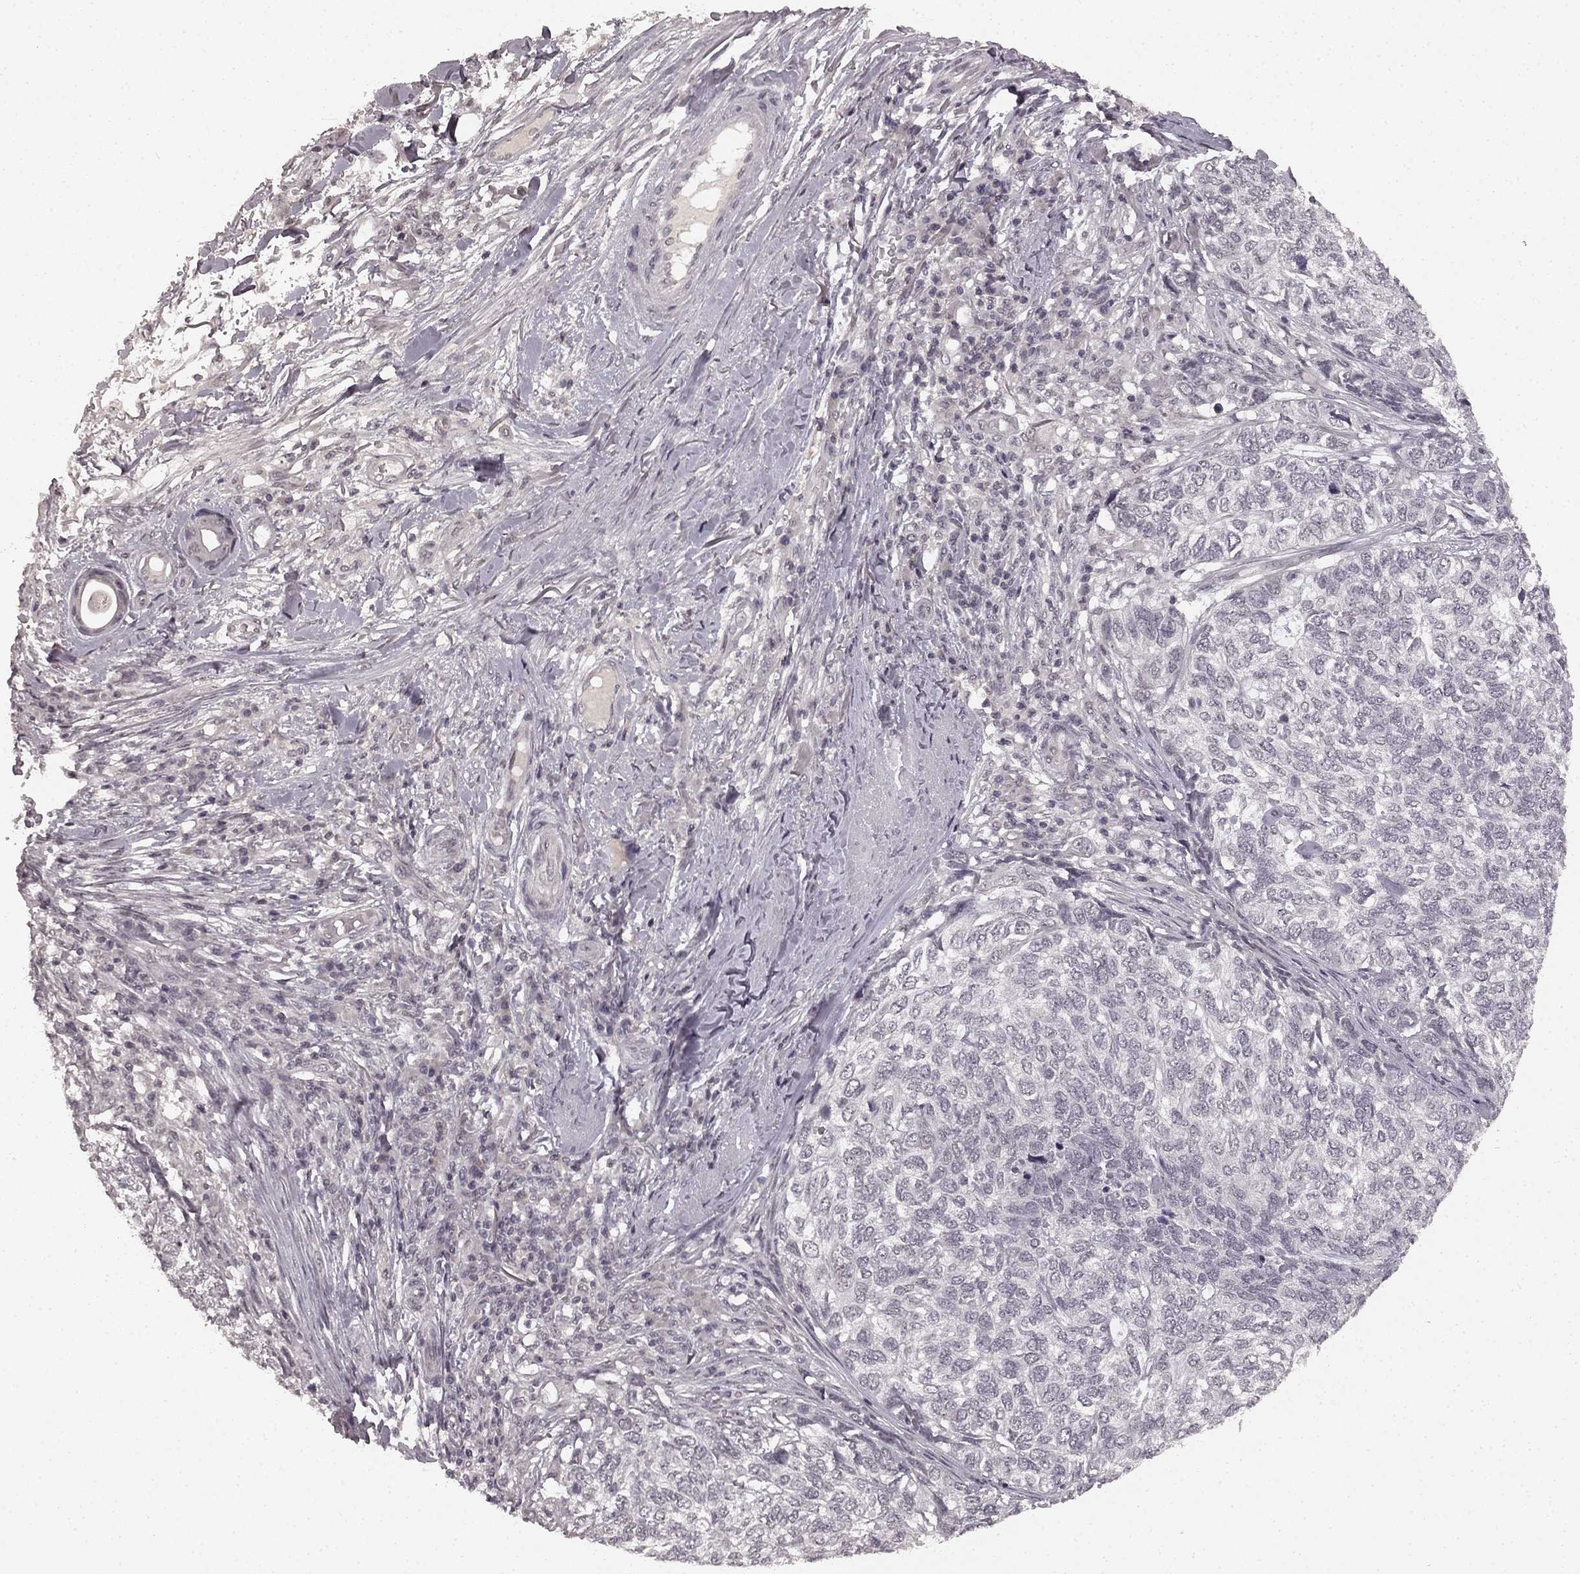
{"staining": {"intensity": "negative", "quantity": "none", "location": "none"}, "tissue": "skin cancer", "cell_type": "Tumor cells", "image_type": "cancer", "snomed": [{"axis": "morphology", "description": "Basal cell carcinoma"}, {"axis": "topography", "description": "Skin"}], "caption": "Tumor cells show no significant expression in basal cell carcinoma (skin).", "gene": "HCN4", "patient": {"sex": "female", "age": 65}}